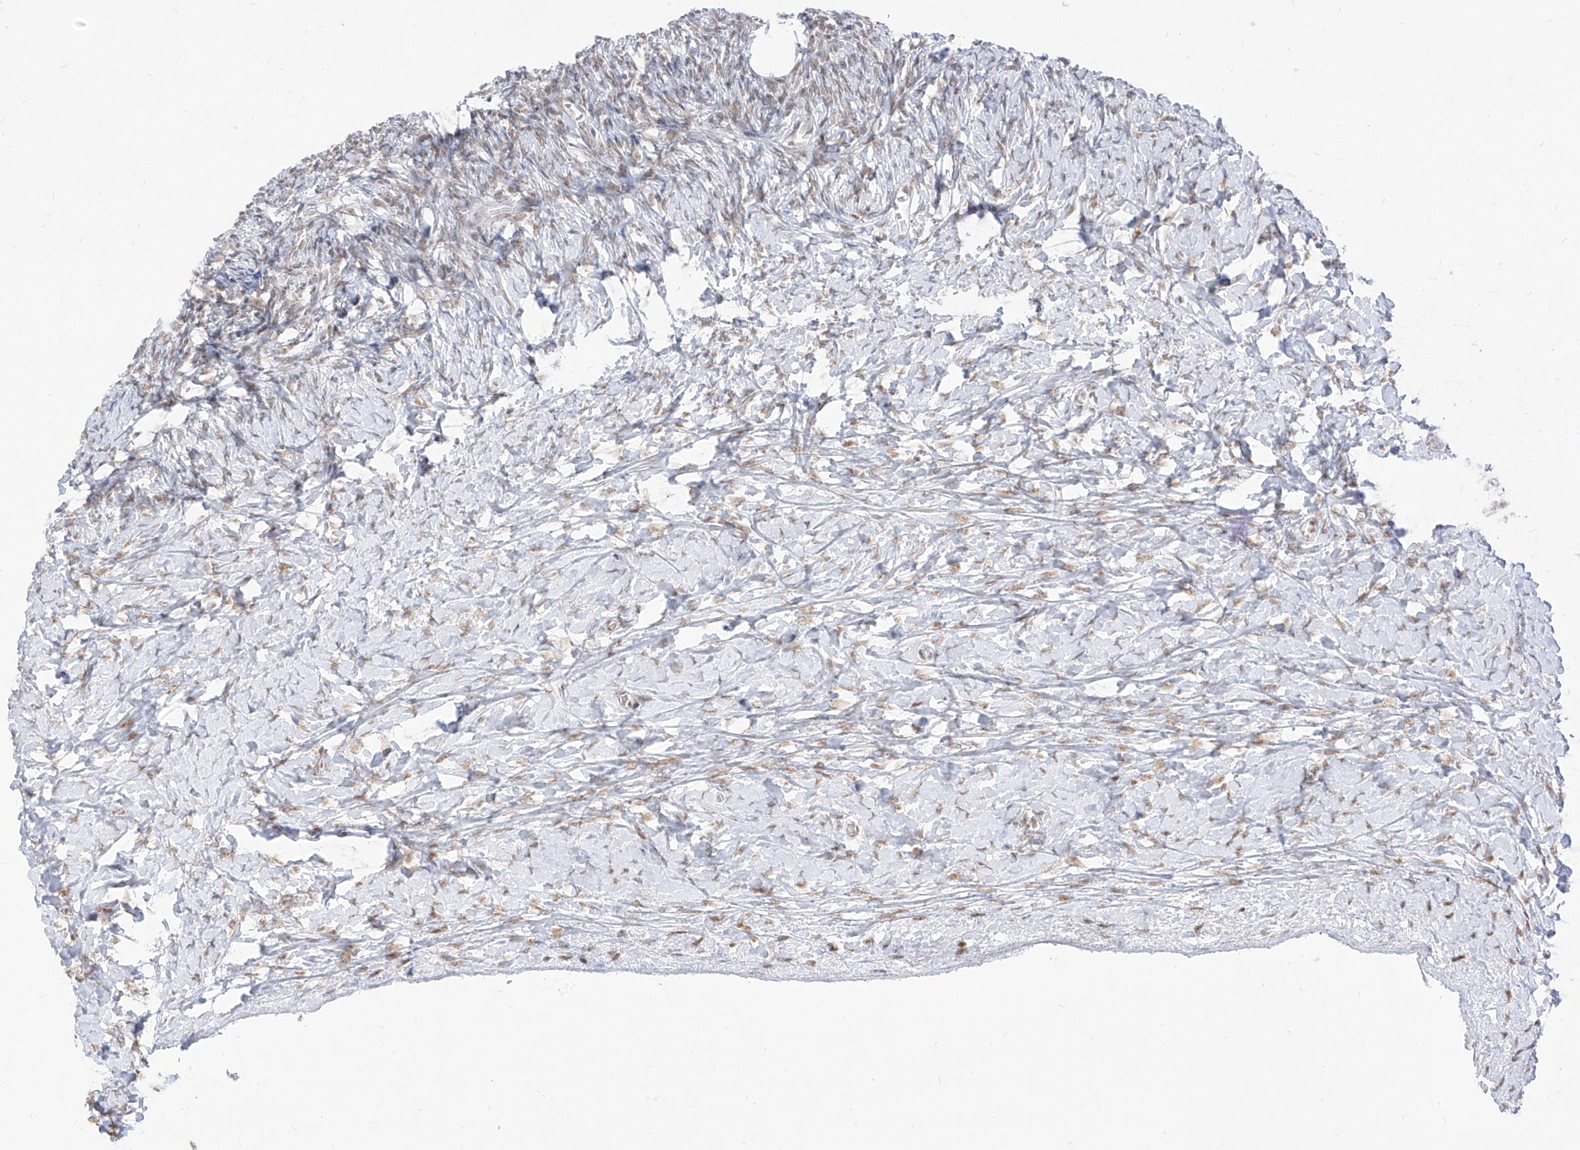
{"staining": {"intensity": "moderate", "quantity": "25%-75%", "location": "nuclear"}, "tissue": "ovary", "cell_type": "Ovarian stroma cells", "image_type": "normal", "snomed": [{"axis": "morphology", "description": "Normal tissue, NOS"}, {"axis": "morphology", "description": "Developmental malformation"}, {"axis": "topography", "description": "Ovary"}], "caption": "Human ovary stained for a protein (brown) displays moderate nuclear positive staining in approximately 25%-75% of ovarian stroma cells.", "gene": "SUPT5H", "patient": {"sex": "female", "age": 39}}